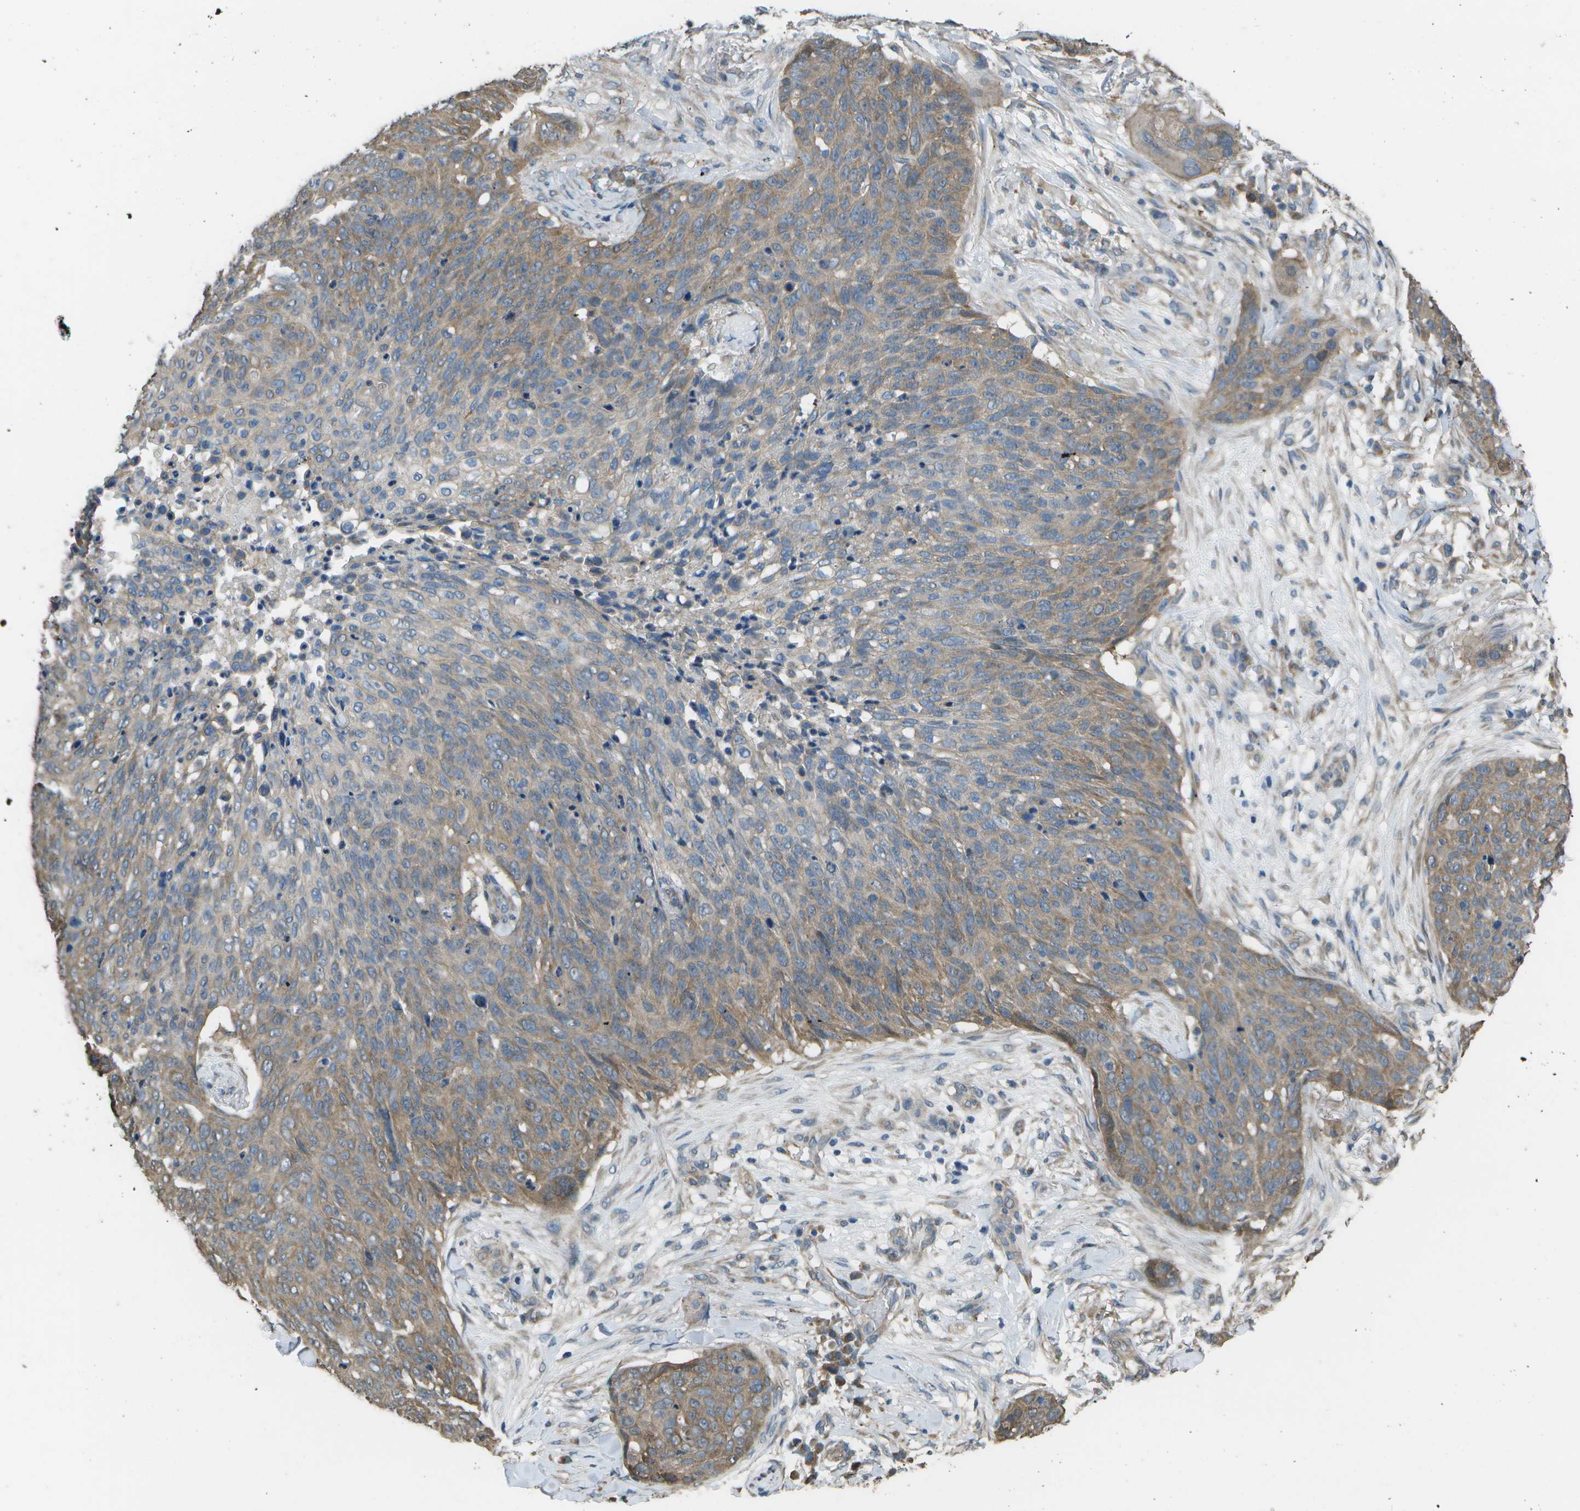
{"staining": {"intensity": "weak", "quantity": "25%-75%", "location": "cytoplasmic/membranous"}, "tissue": "skin cancer", "cell_type": "Tumor cells", "image_type": "cancer", "snomed": [{"axis": "morphology", "description": "Squamous cell carcinoma in situ, NOS"}, {"axis": "morphology", "description": "Squamous cell carcinoma, NOS"}, {"axis": "topography", "description": "Skin"}], "caption": "This micrograph shows skin cancer (squamous cell carcinoma in situ) stained with immunohistochemistry to label a protein in brown. The cytoplasmic/membranous of tumor cells show weak positivity for the protein. Nuclei are counter-stained blue.", "gene": "CLNS1A", "patient": {"sex": "male", "age": 93}}